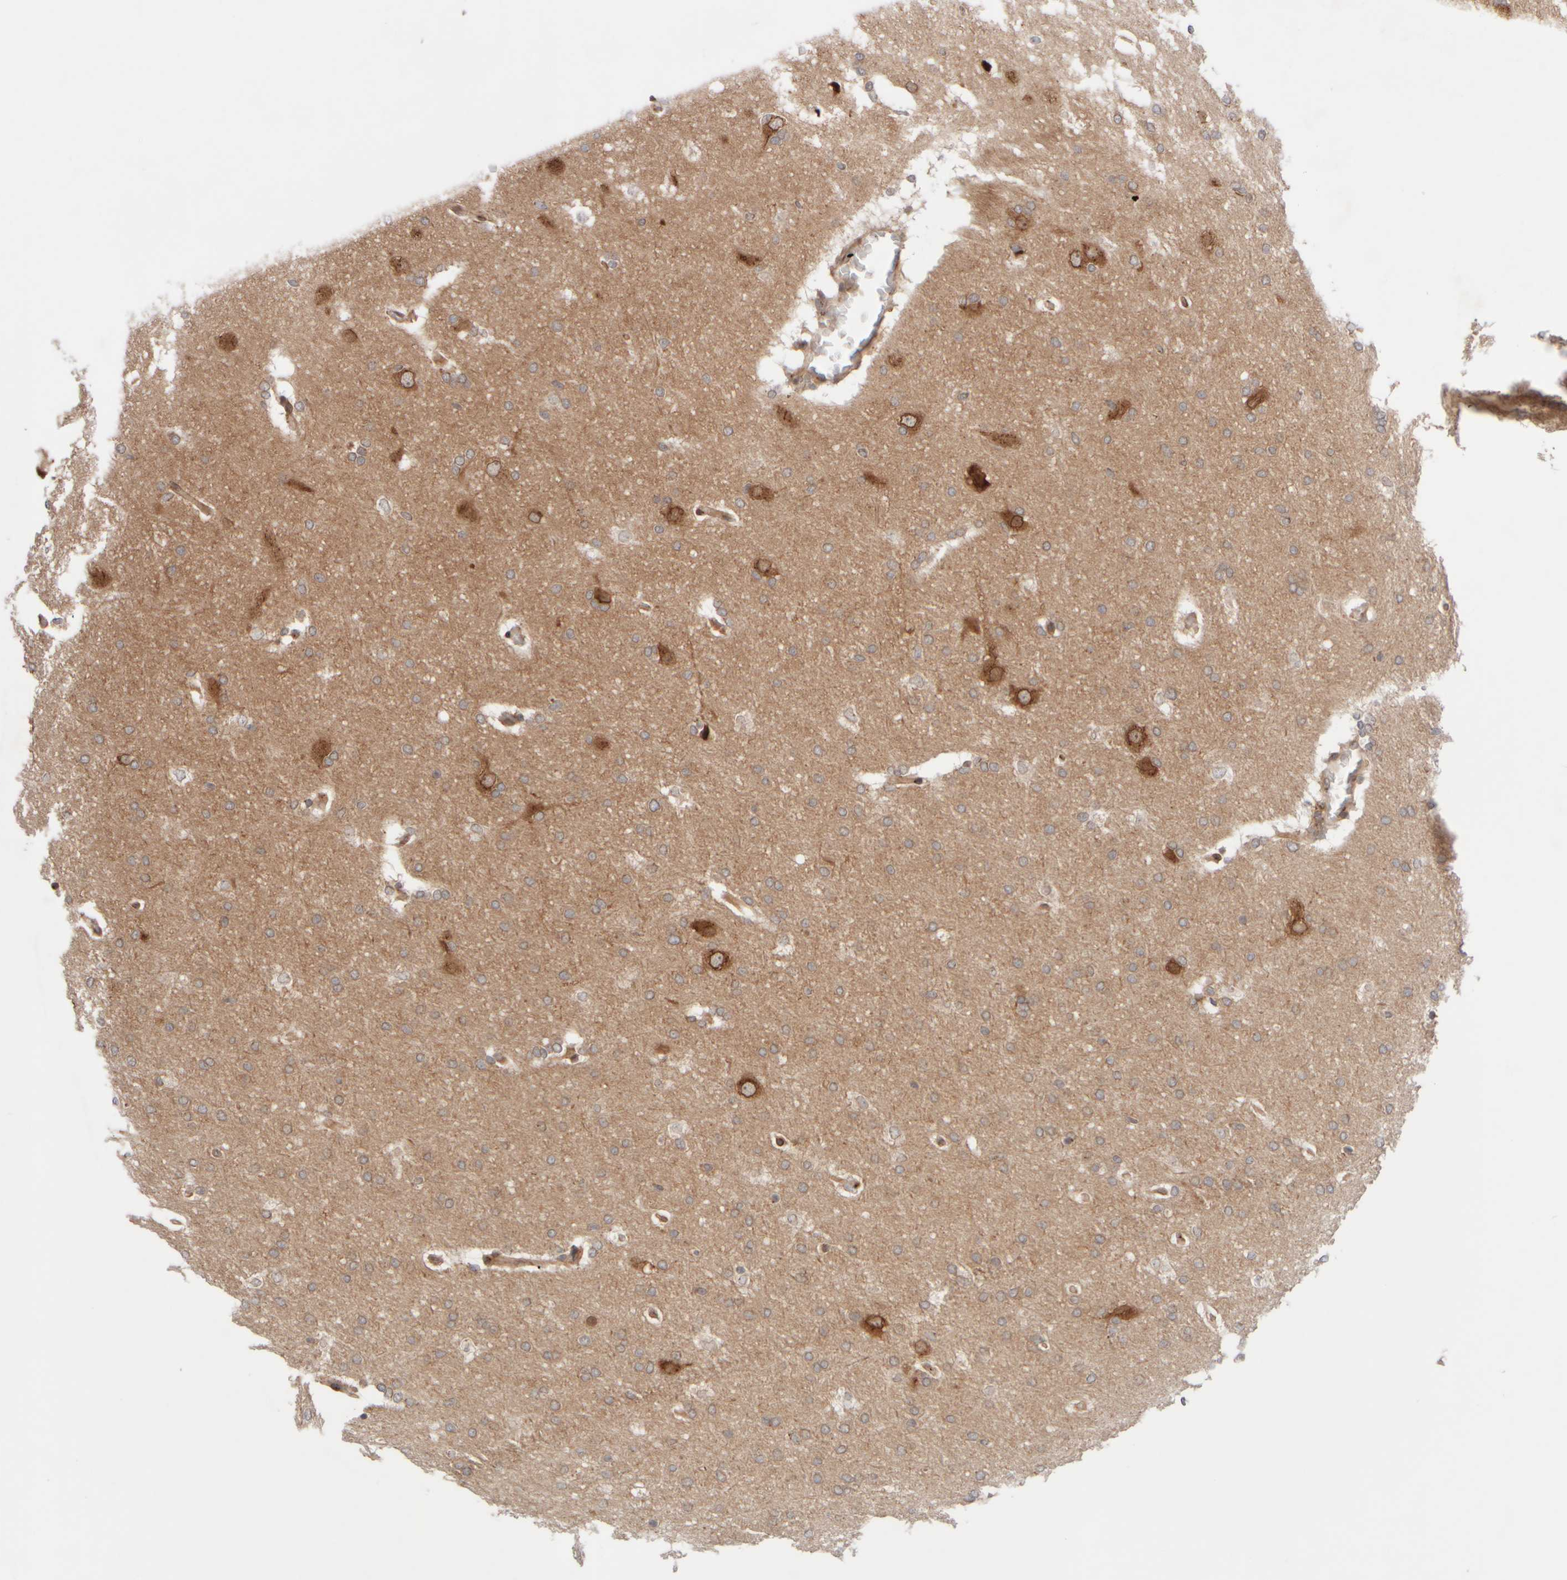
{"staining": {"intensity": "weak", "quantity": ">75%", "location": "cytoplasmic/membranous"}, "tissue": "glioma", "cell_type": "Tumor cells", "image_type": "cancer", "snomed": [{"axis": "morphology", "description": "Glioma, malignant, Low grade"}, {"axis": "topography", "description": "Brain"}], "caption": "Immunohistochemistry (IHC) histopathology image of neoplastic tissue: glioma stained using immunohistochemistry reveals low levels of weak protein expression localized specifically in the cytoplasmic/membranous of tumor cells, appearing as a cytoplasmic/membranous brown color.", "gene": "GCN1", "patient": {"sex": "female", "age": 37}}